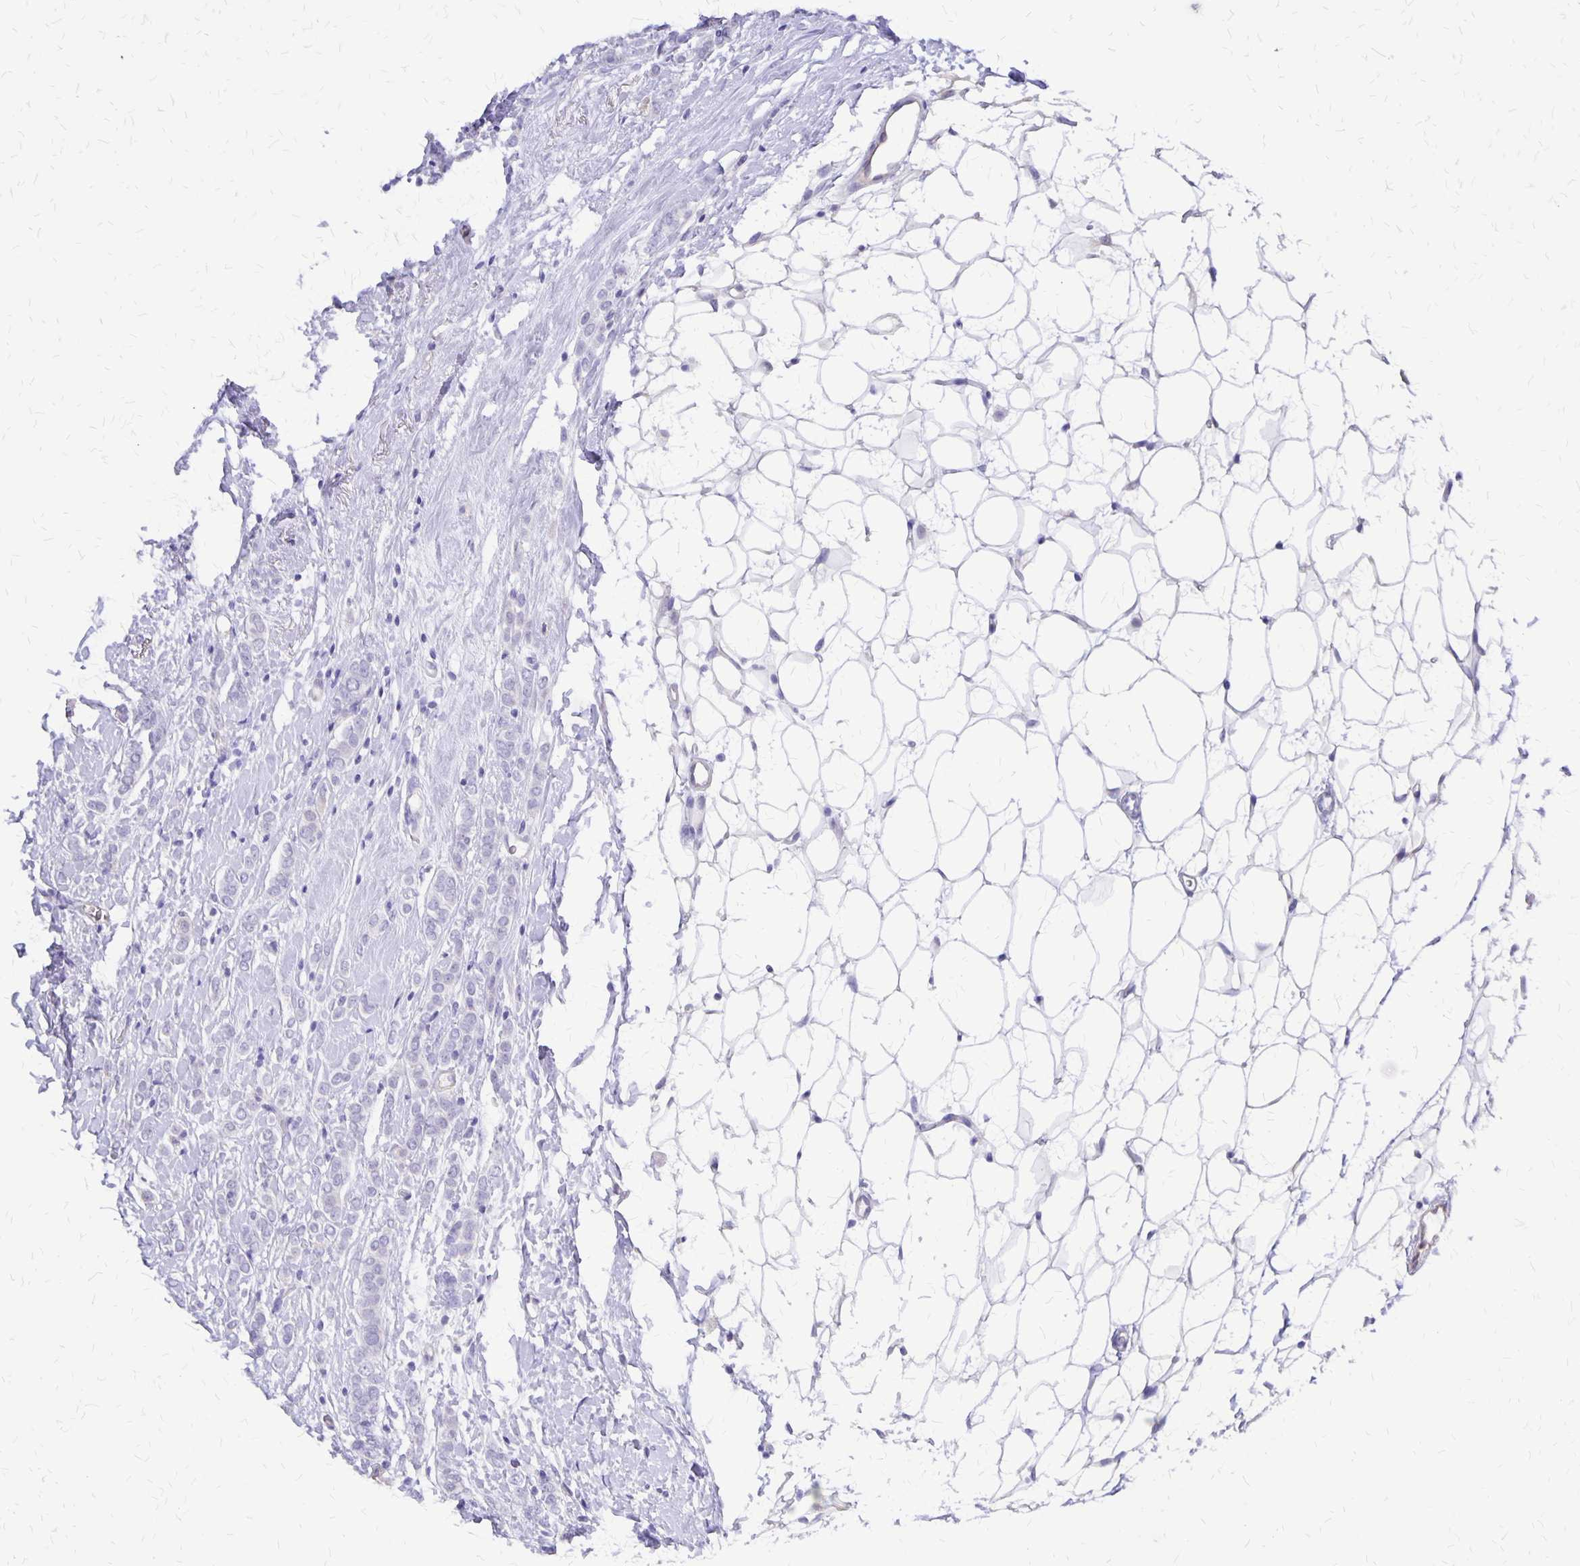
{"staining": {"intensity": "negative", "quantity": "none", "location": "none"}, "tissue": "breast cancer", "cell_type": "Tumor cells", "image_type": "cancer", "snomed": [{"axis": "morphology", "description": "Lobular carcinoma"}, {"axis": "topography", "description": "Breast"}], "caption": "A micrograph of breast cancer (lobular carcinoma) stained for a protein reveals no brown staining in tumor cells.", "gene": "SI", "patient": {"sex": "female", "age": 49}}